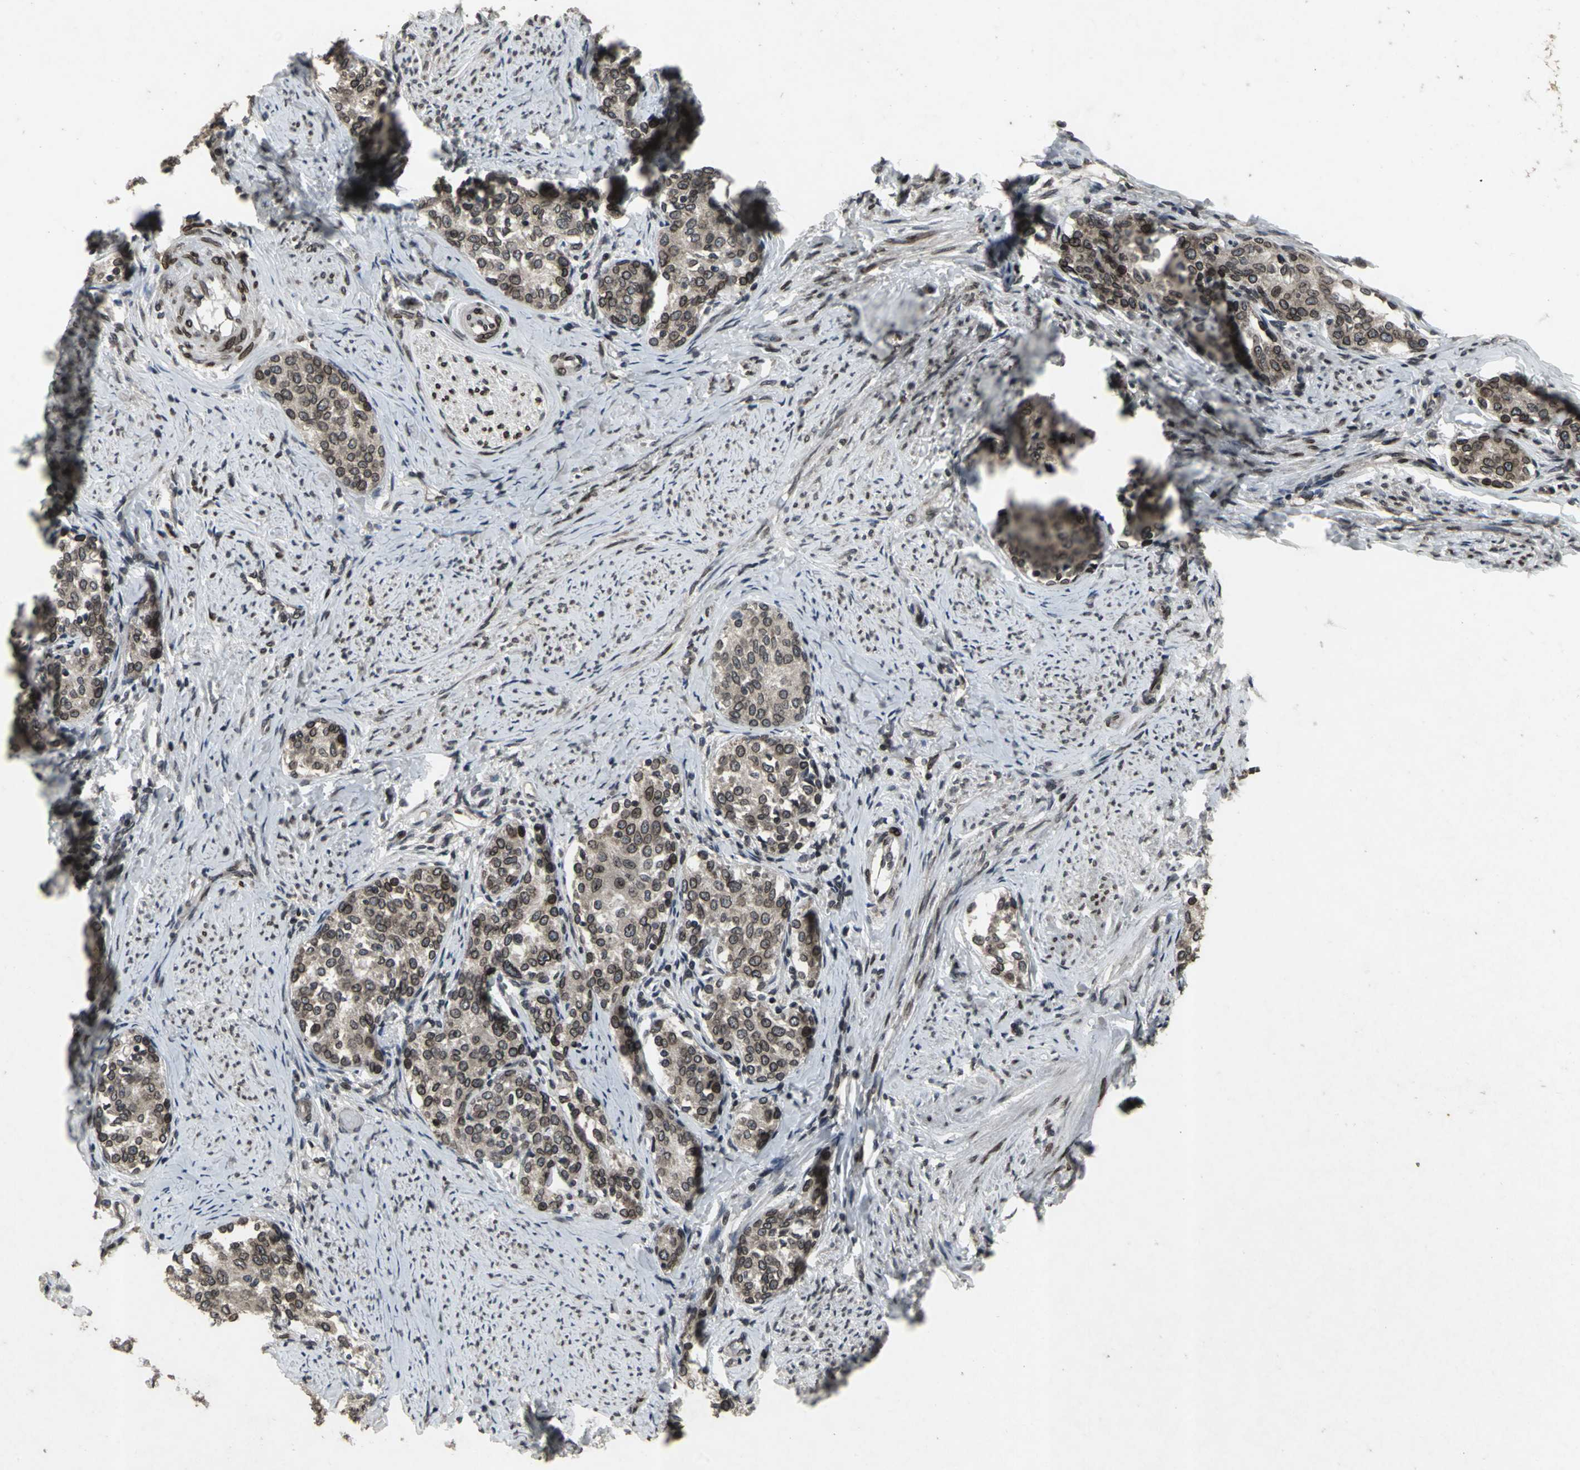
{"staining": {"intensity": "strong", "quantity": ">75%", "location": "cytoplasmic/membranous,nuclear"}, "tissue": "cervical cancer", "cell_type": "Tumor cells", "image_type": "cancer", "snomed": [{"axis": "morphology", "description": "Squamous cell carcinoma, NOS"}, {"axis": "morphology", "description": "Adenocarcinoma, NOS"}, {"axis": "topography", "description": "Cervix"}], "caption": "Strong cytoplasmic/membranous and nuclear staining for a protein is present in about >75% of tumor cells of cervical cancer (adenocarcinoma) using immunohistochemistry.", "gene": "SH2B3", "patient": {"sex": "female", "age": 52}}